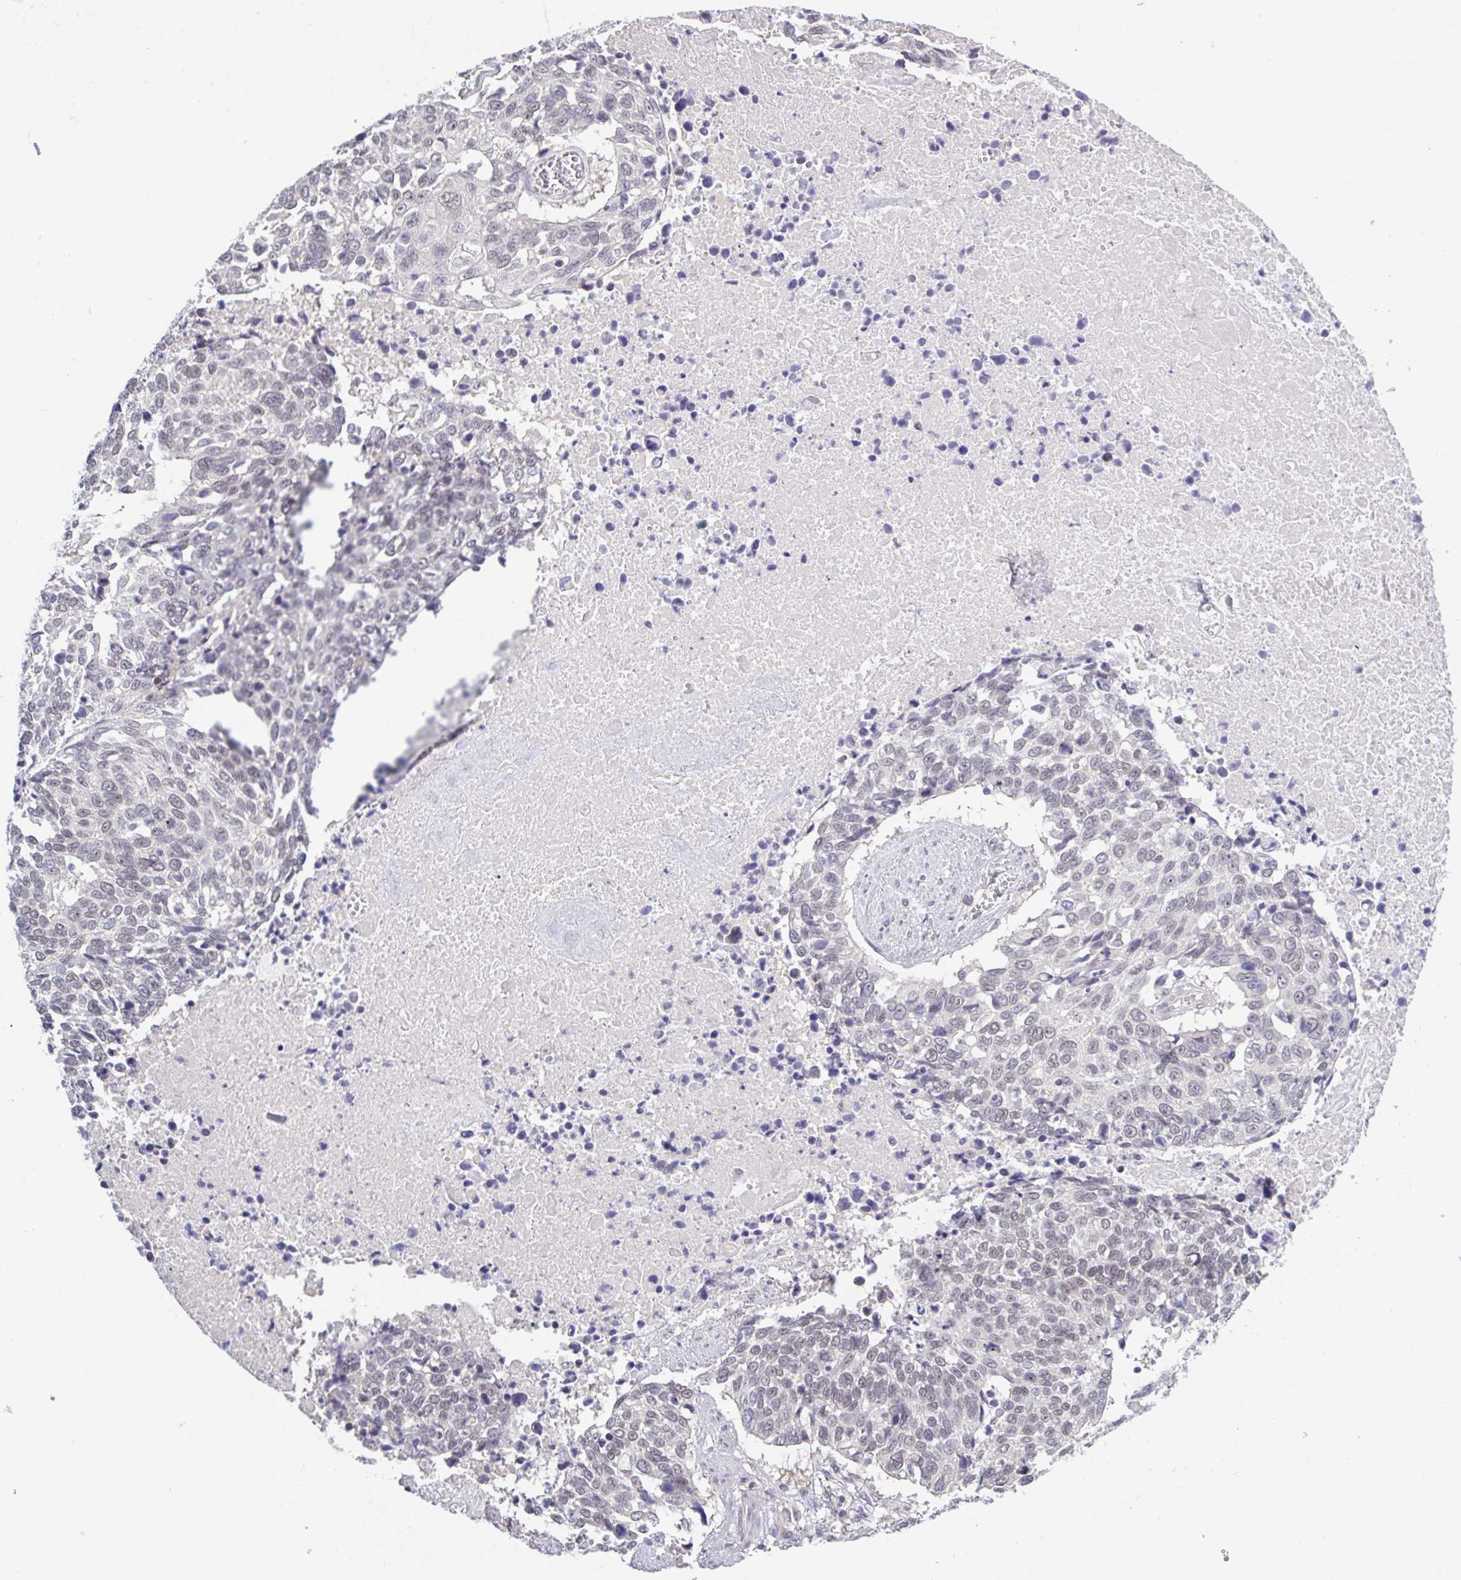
{"staining": {"intensity": "weak", "quantity": "<25%", "location": "nuclear"}, "tissue": "lung cancer", "cell_type": "Tumor cells", "image_type": "cancer", "snomed": [{"axis": "morphology", "description": "Squamous cell carcinoma, NOS"}, {"axis": "topography", "description": "Lung"}], "caption": "Immunohistochemical staining of human lung cancer (squamous cell carcinoma) reveals no significant expression in tumor cells.", "gene": "HYPK", "patient": {"sex": "male", "age": 62}}